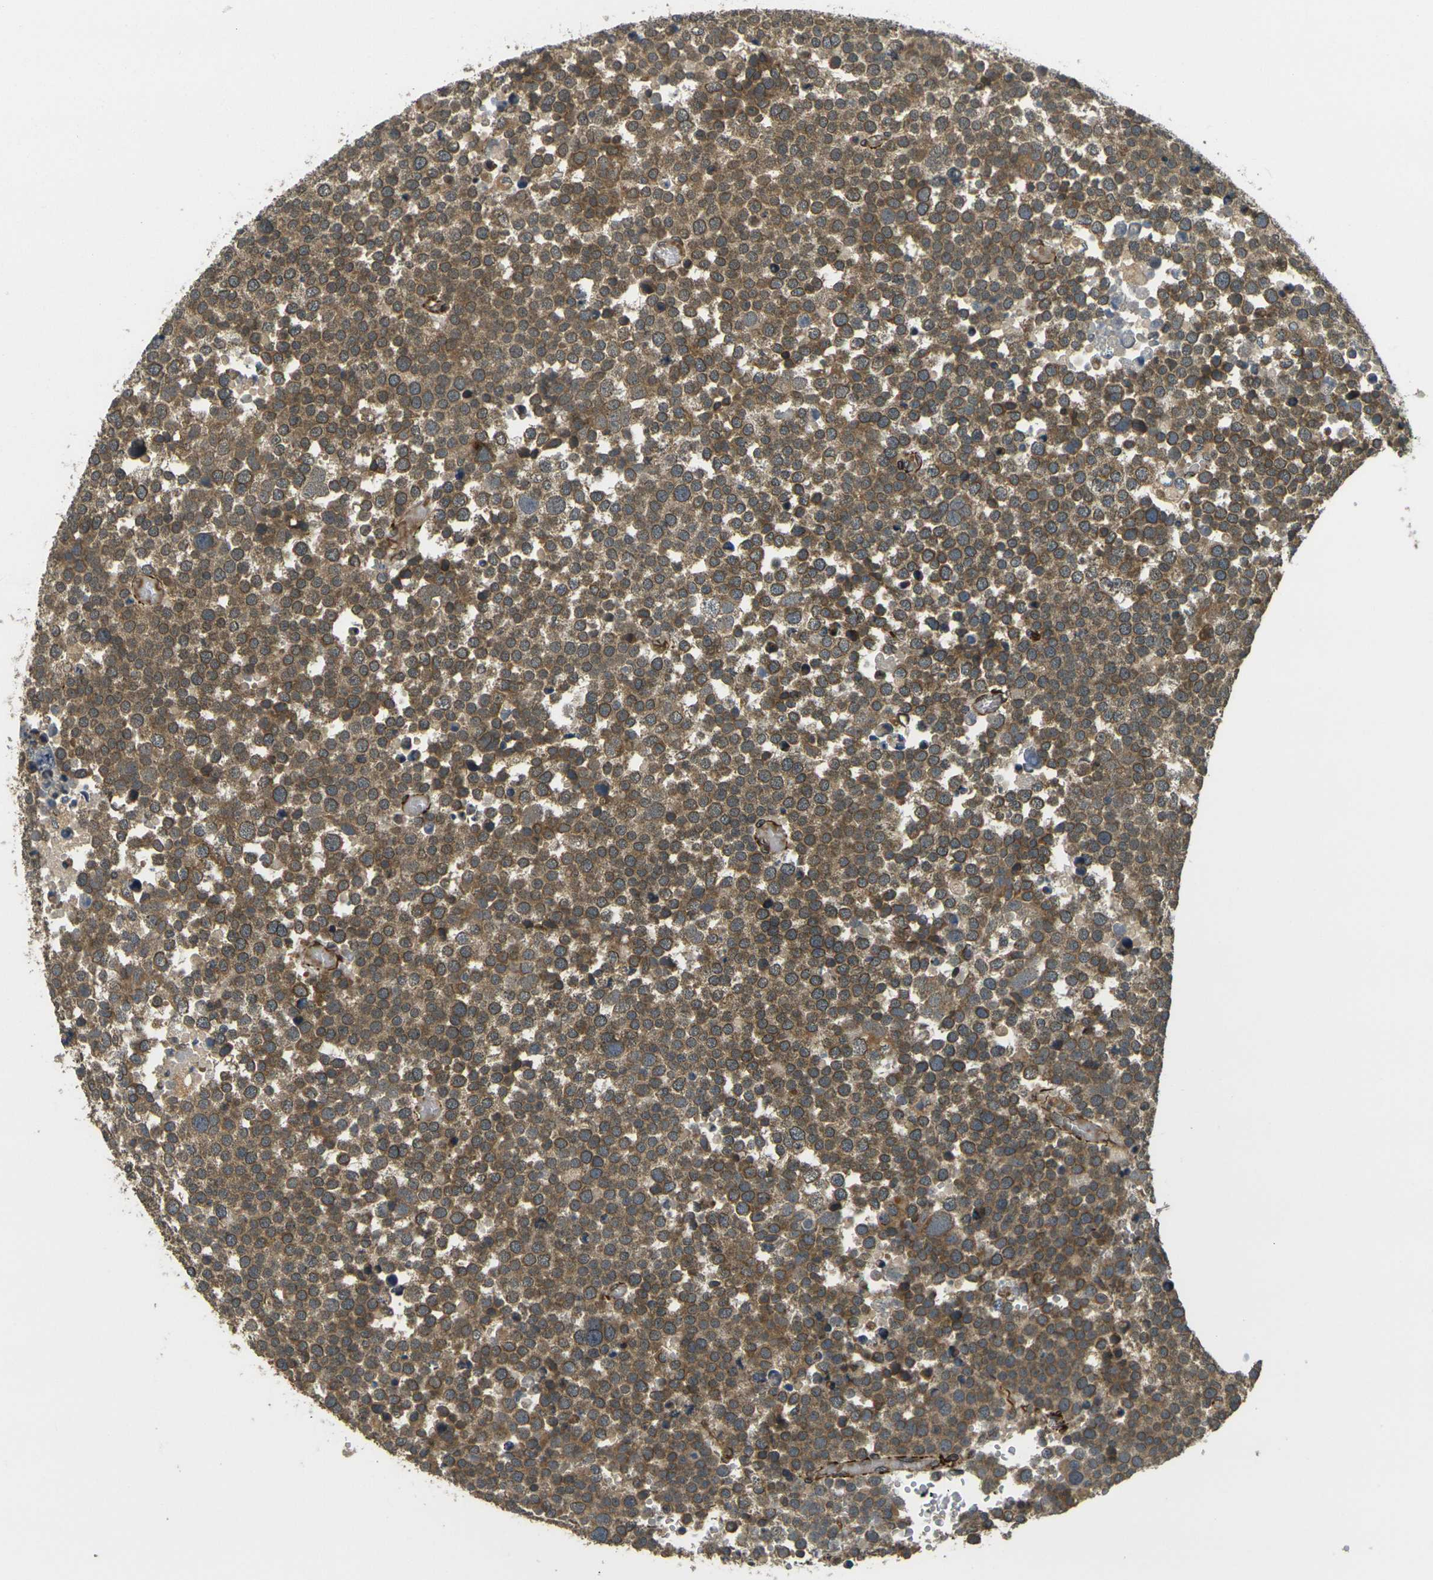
{"staining": {"intensity": "moderate", "quantity": ">75%", "location": "cytoplasmic/membranous"}, "tissue": "testis cancer", "cell_type": "Tumor cells", "image_type": "cancer", "snomed": [{"axis": "morphology", "description": "Seminoma, NOS"}, {"axis": "topography", "description": "Testis"}], "caption": "Tumor cells show medium levels of moderate cytoplasmic/membranous staining in approximately >75% of cells in seminoma (testis).", "gene": "FUT11", "patient": {"sex": "male", "age": 71}}